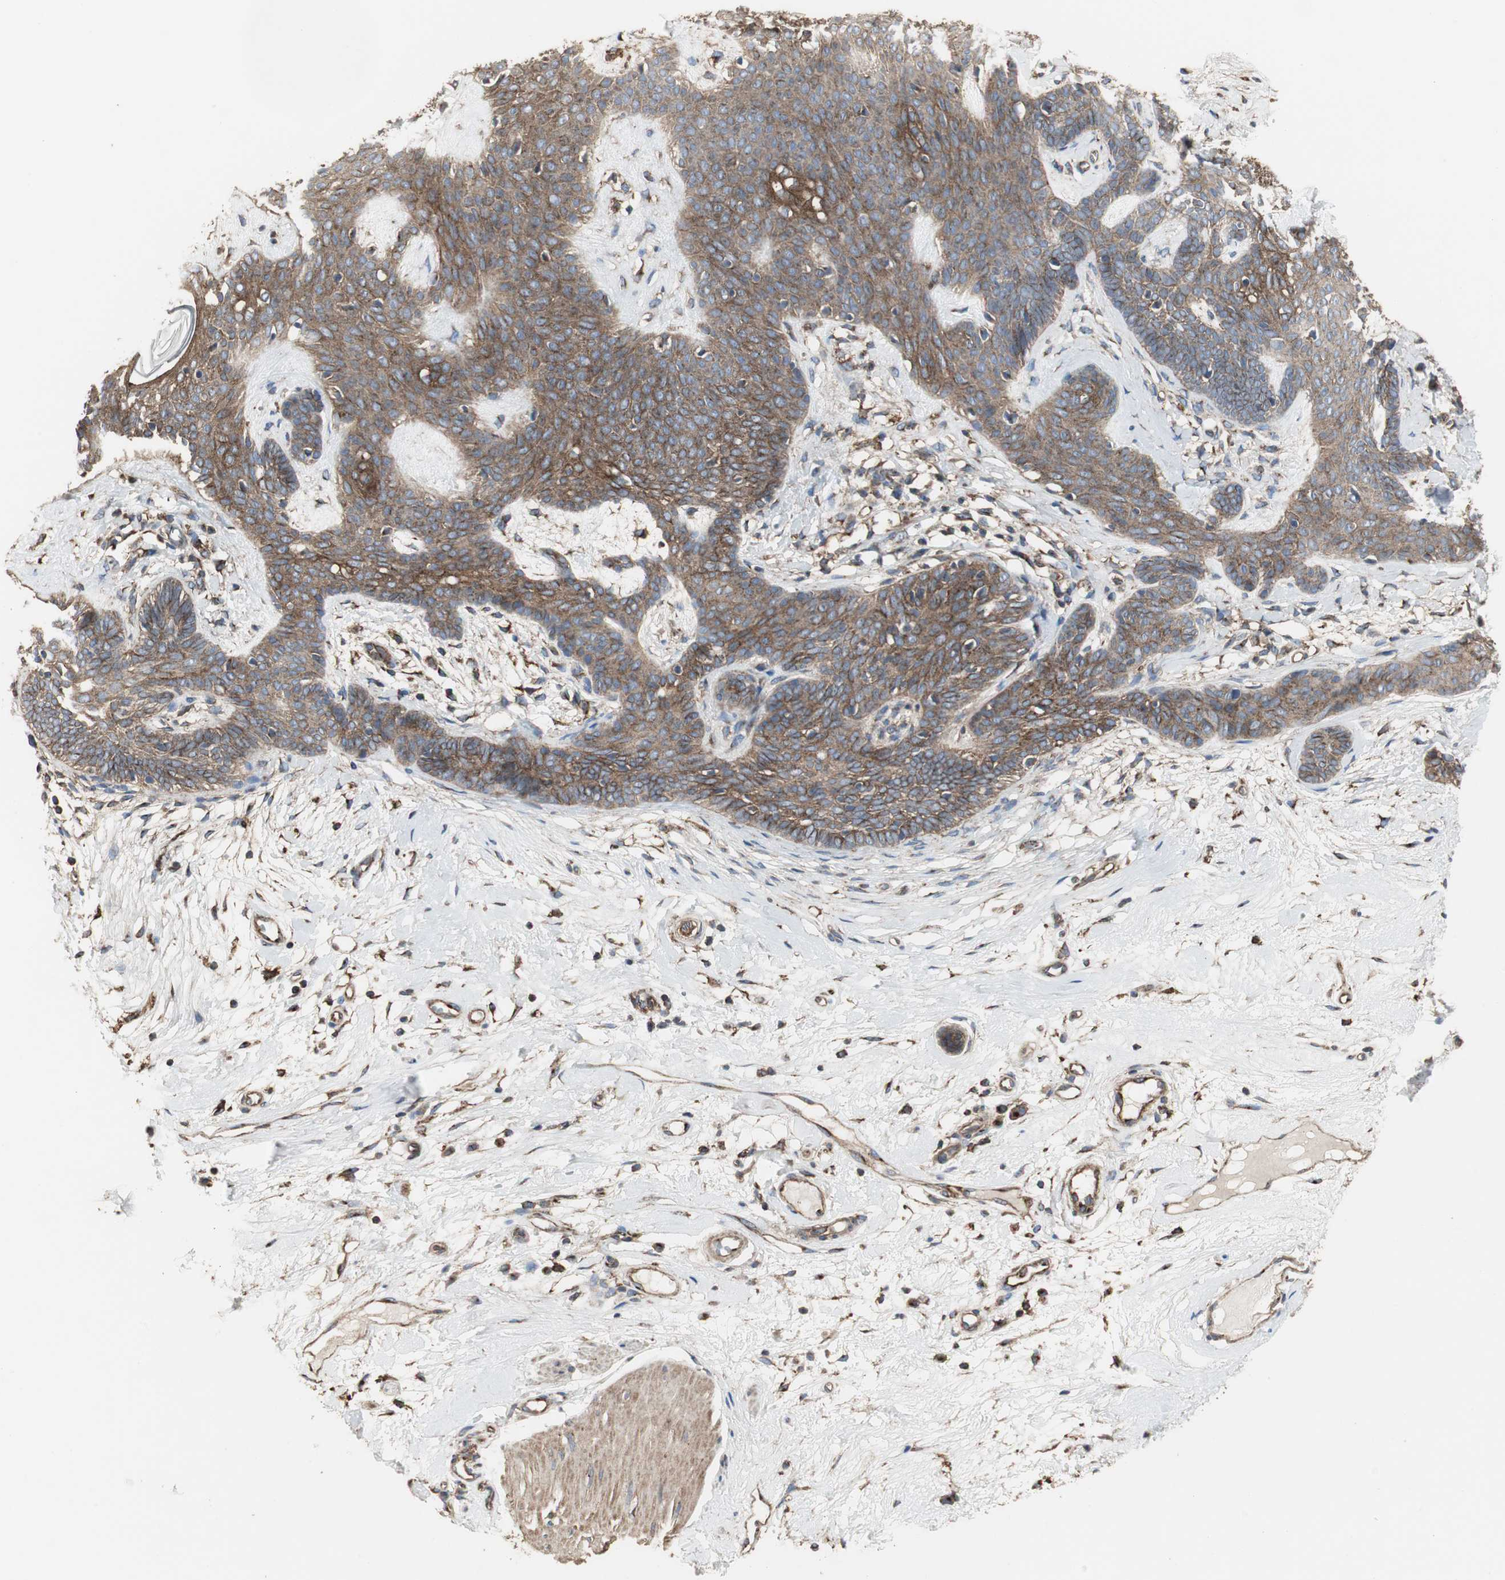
{"staining": {"intensity": "strong", "quantity": ">75%", "location": "cytoplasmic/membranous"}, "tissue": "skin cancer", "cell_type": "Tumor cells", "image_type": "cancer", "snomed": [{"axis": "morphology", "description": "Developmental malformation"}, {"axis": "morphology", "description": "Basal cell carcinoma"}, {"axis": "topography", "description": "Skin"}], "caption": "Protein expression by immunohistochemistry (IHC) reveals strong cytoplasmic/membranous staining in approximately >75% of tumor cells in skin basal cell carcinoma.", "gene": "H6PD", "patient": {"sex": "female", "age": 62}}